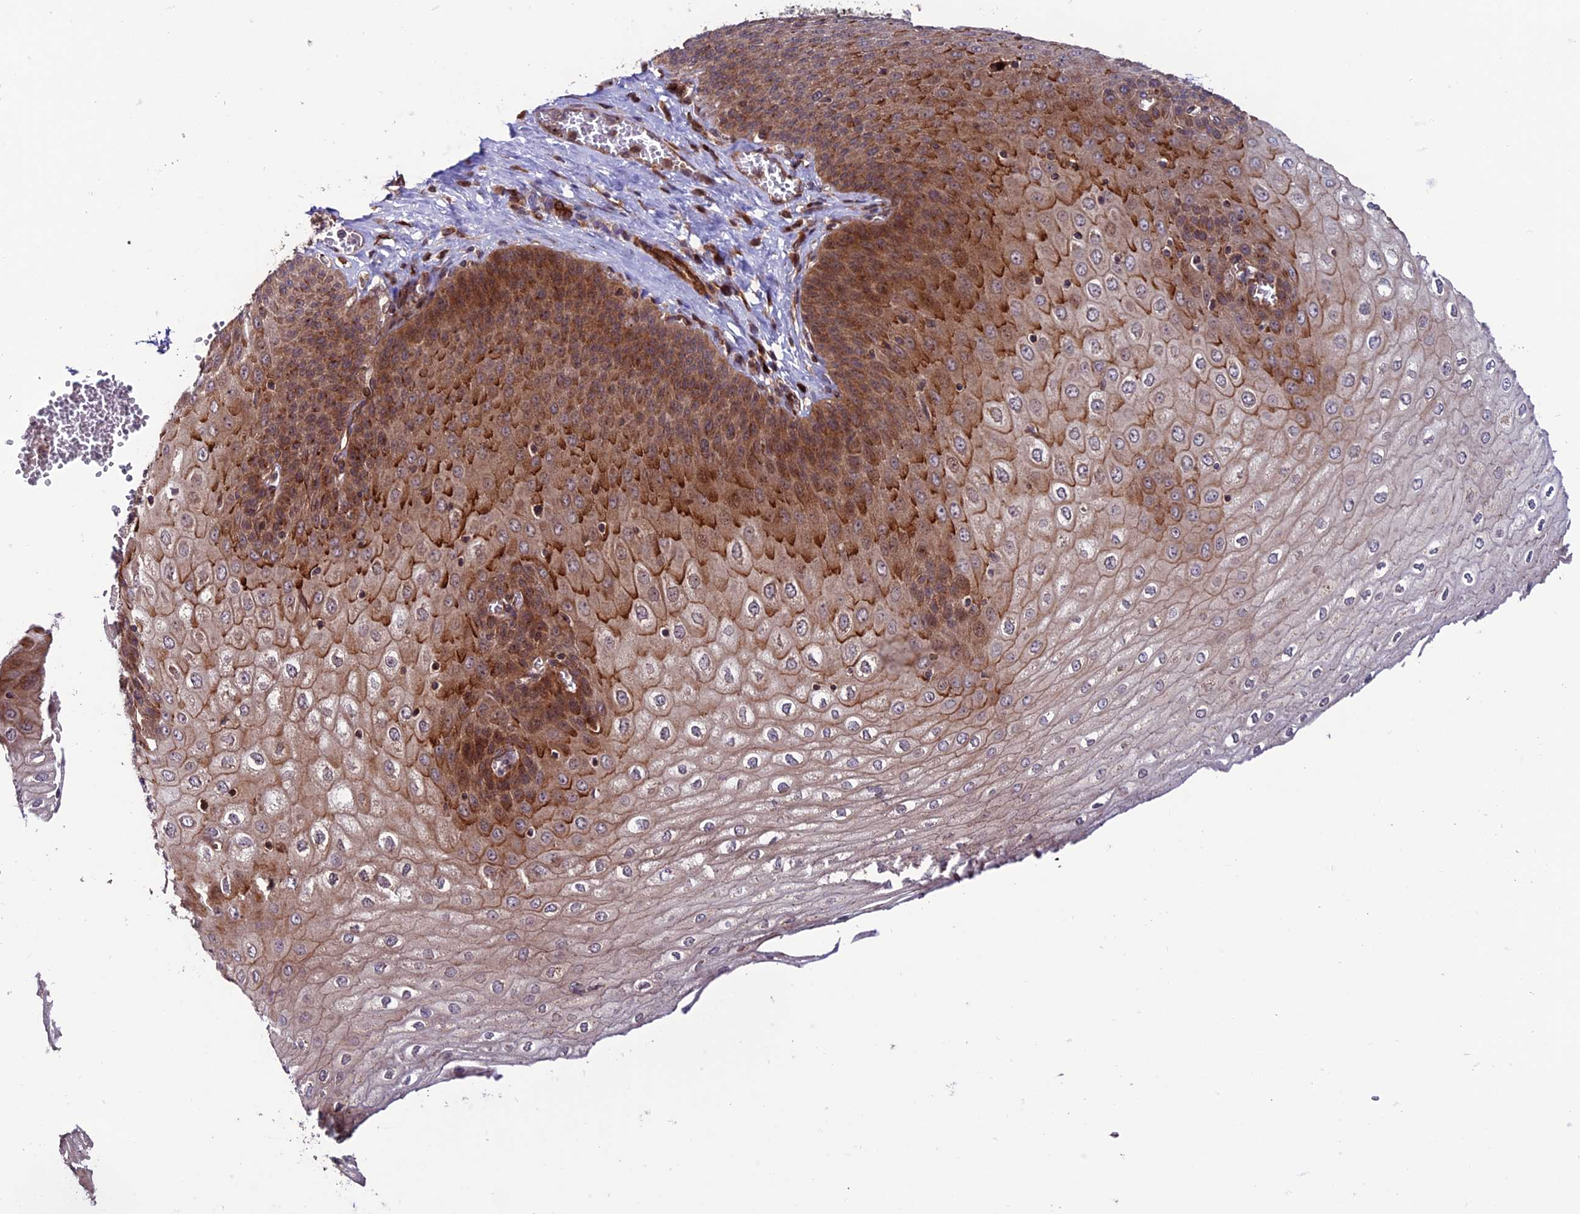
{"staining": {"intensity": "strong", "quantity": "25%-75%", "location": "cytoplasmic/membranous"}, "tissue": "esophagus", "cell_type": "Squamous epithelial cells", "image_type": "normal", "snomed": [{"axis": "morphology", "description": "Normal tissue, NOS"}, {"axis": "topography", "description": "Esophagus"}], "caption": "Immunohistochemical staining of unremarkable esophagus demonstrates high levels of strong cytoplasmic/membranous expression in approximately 25%-75% of squamous epithelial cells.", "gene": "TNIP3", "patient": {"sex": "male", "age": 60}}